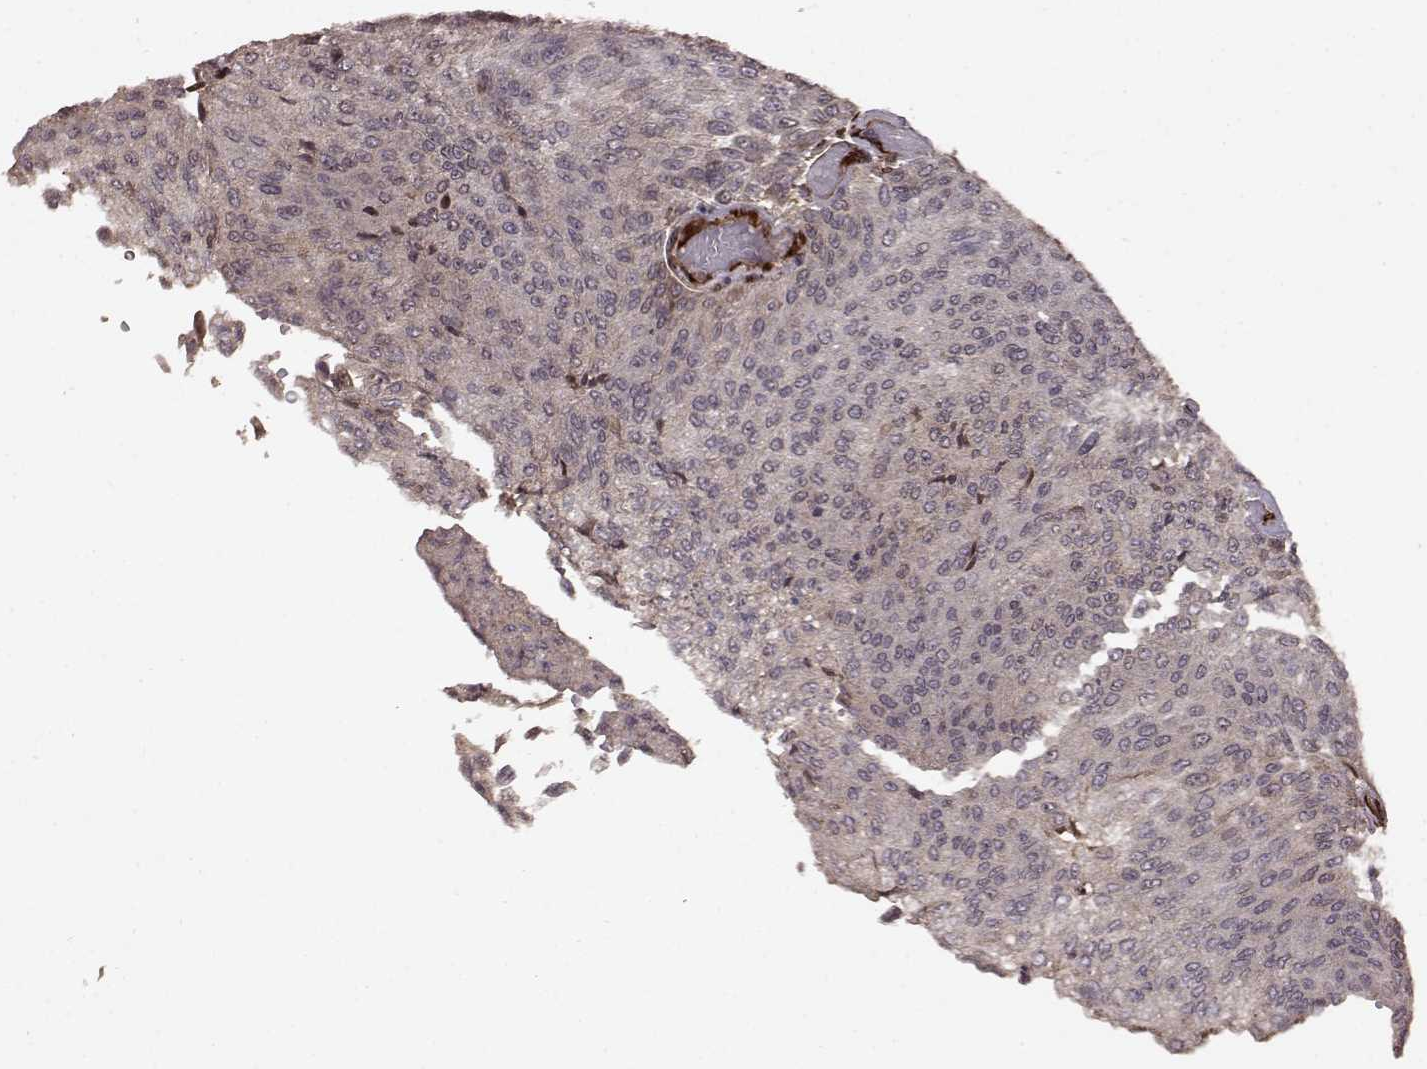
{"staining": {"intensity": "weak", "quantity": "<25%", "location": "cytoplasmic/membranous"}, "tissue": "urothelial cancer", "cell_type": "Tumor cells", "image_type": "cancer", "snomed": [{"axis": "morphology", "description": "Urothelial carcinoma, Low grade"}, {"axis": "topography", "description": "Ureter, NOS"}, {"axis": "topography", "description": "Urinary bladder"}], "caption": "DAB (3,3'-diaminobenzidine) immunohistochemical staining of human urothelial cancer demonstrates no significant positivity in tumor cells.", "gene": "FSTL1", "patient": {"sex": "male", "age": 78}}